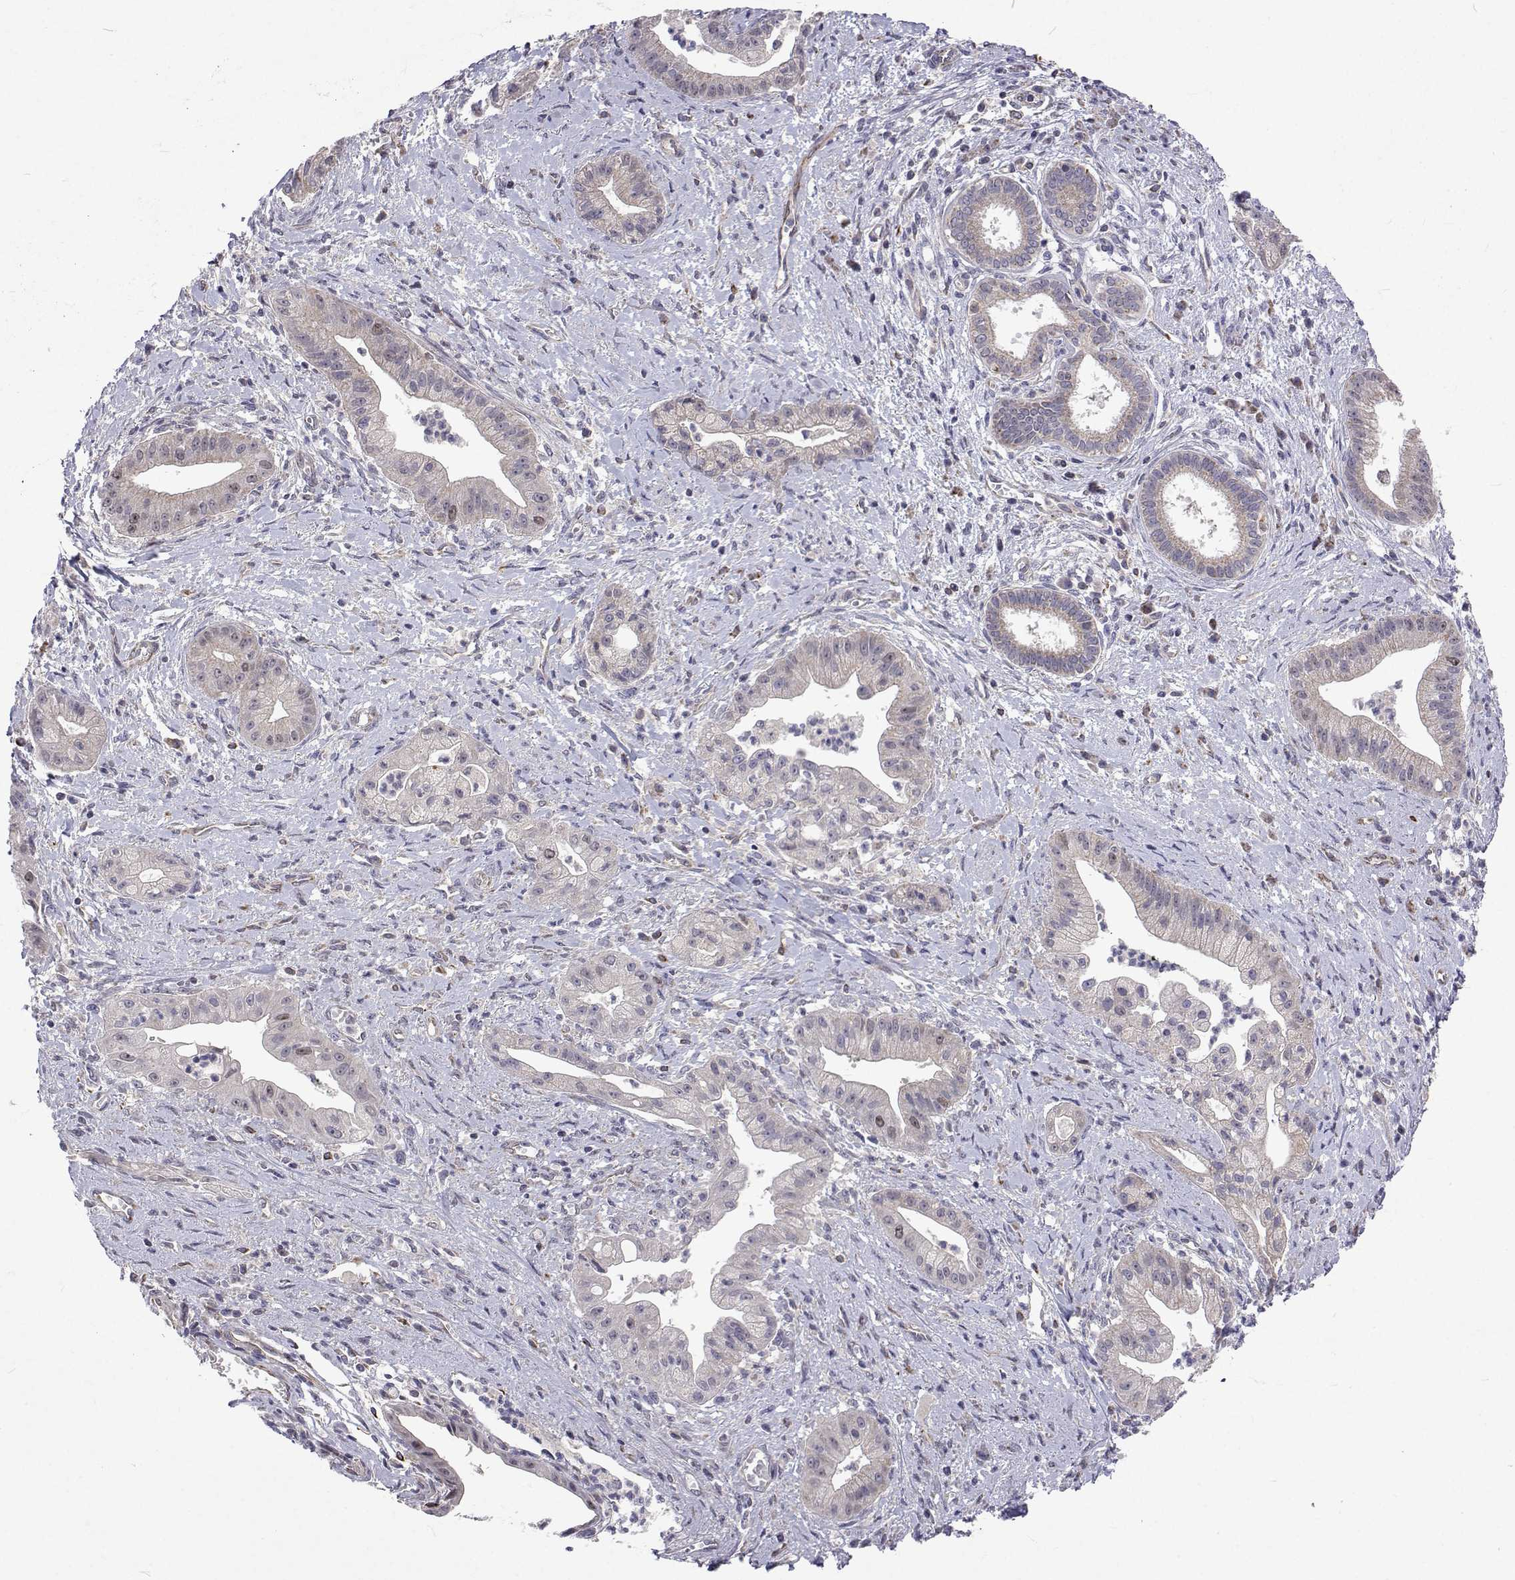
{"staining": {"intensity": "negative", "quantity": "none", "location": "none"}, "tissue": "pancreatic cancer", "cell_type": "Tumor cells", "image_type": "cancer", "snomed": [{"axis": "morphology", "description": "Normal tissue, NOS"}, {"axis": "morphology", "description": "Adenocarcinoma, NOS"}, {"axis": "topography", "description": "Lymph node"}, {"axis": "topography", "description": "Pancreas"}], "caption": "Immunohistochemical staining of human pancreatic cancer (adenocarcinoma) demonstrates no significant positivity in tumor cells. The staining was performed using DAB (3,3'-diaminobenzidine) to visualize the protein expression in brown, while the nuclei were stained in blue with hematoxylin (Magnification: 20x).", "gene": "DHTKD1", "patient": {"sex": "female", "age": 58}}